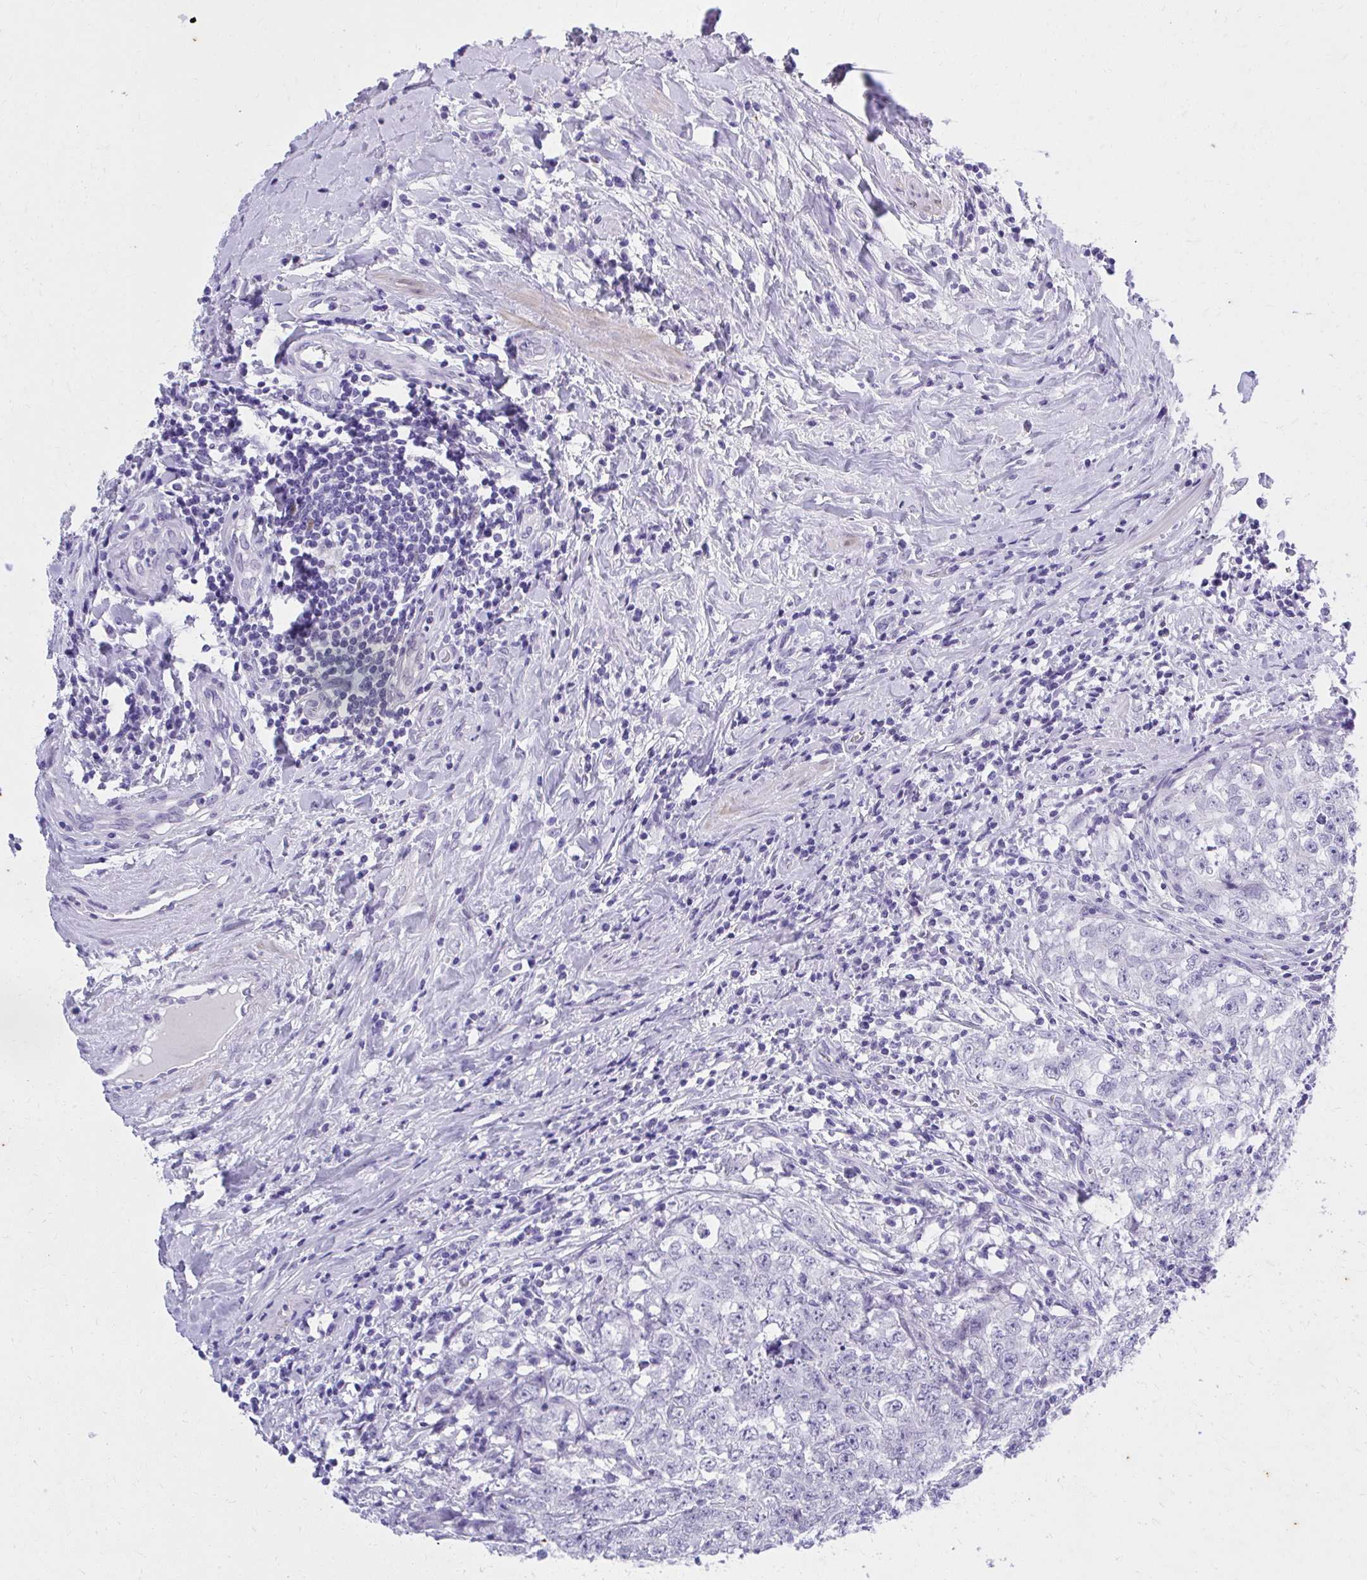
{"staining": {"intensity": "negative", "quantity": "none", "location": "none"}, "tissue": "testis cancer", "cell_type": "Tumor cells", "image_type": "cancer", "snomed": [{"axis": "morphology", "description": "Seminoma, NOS"}, {"axis": "morphology", "description": "Carcinoma, Embryonal, NOS"}, {"axis": "topography", "description": "Testis"}], "caption": "Tumor cells show no significant protein staining in seminoma (testis).", "gene": "KLK1", "patient": {"sex": "male", "age": 43}}